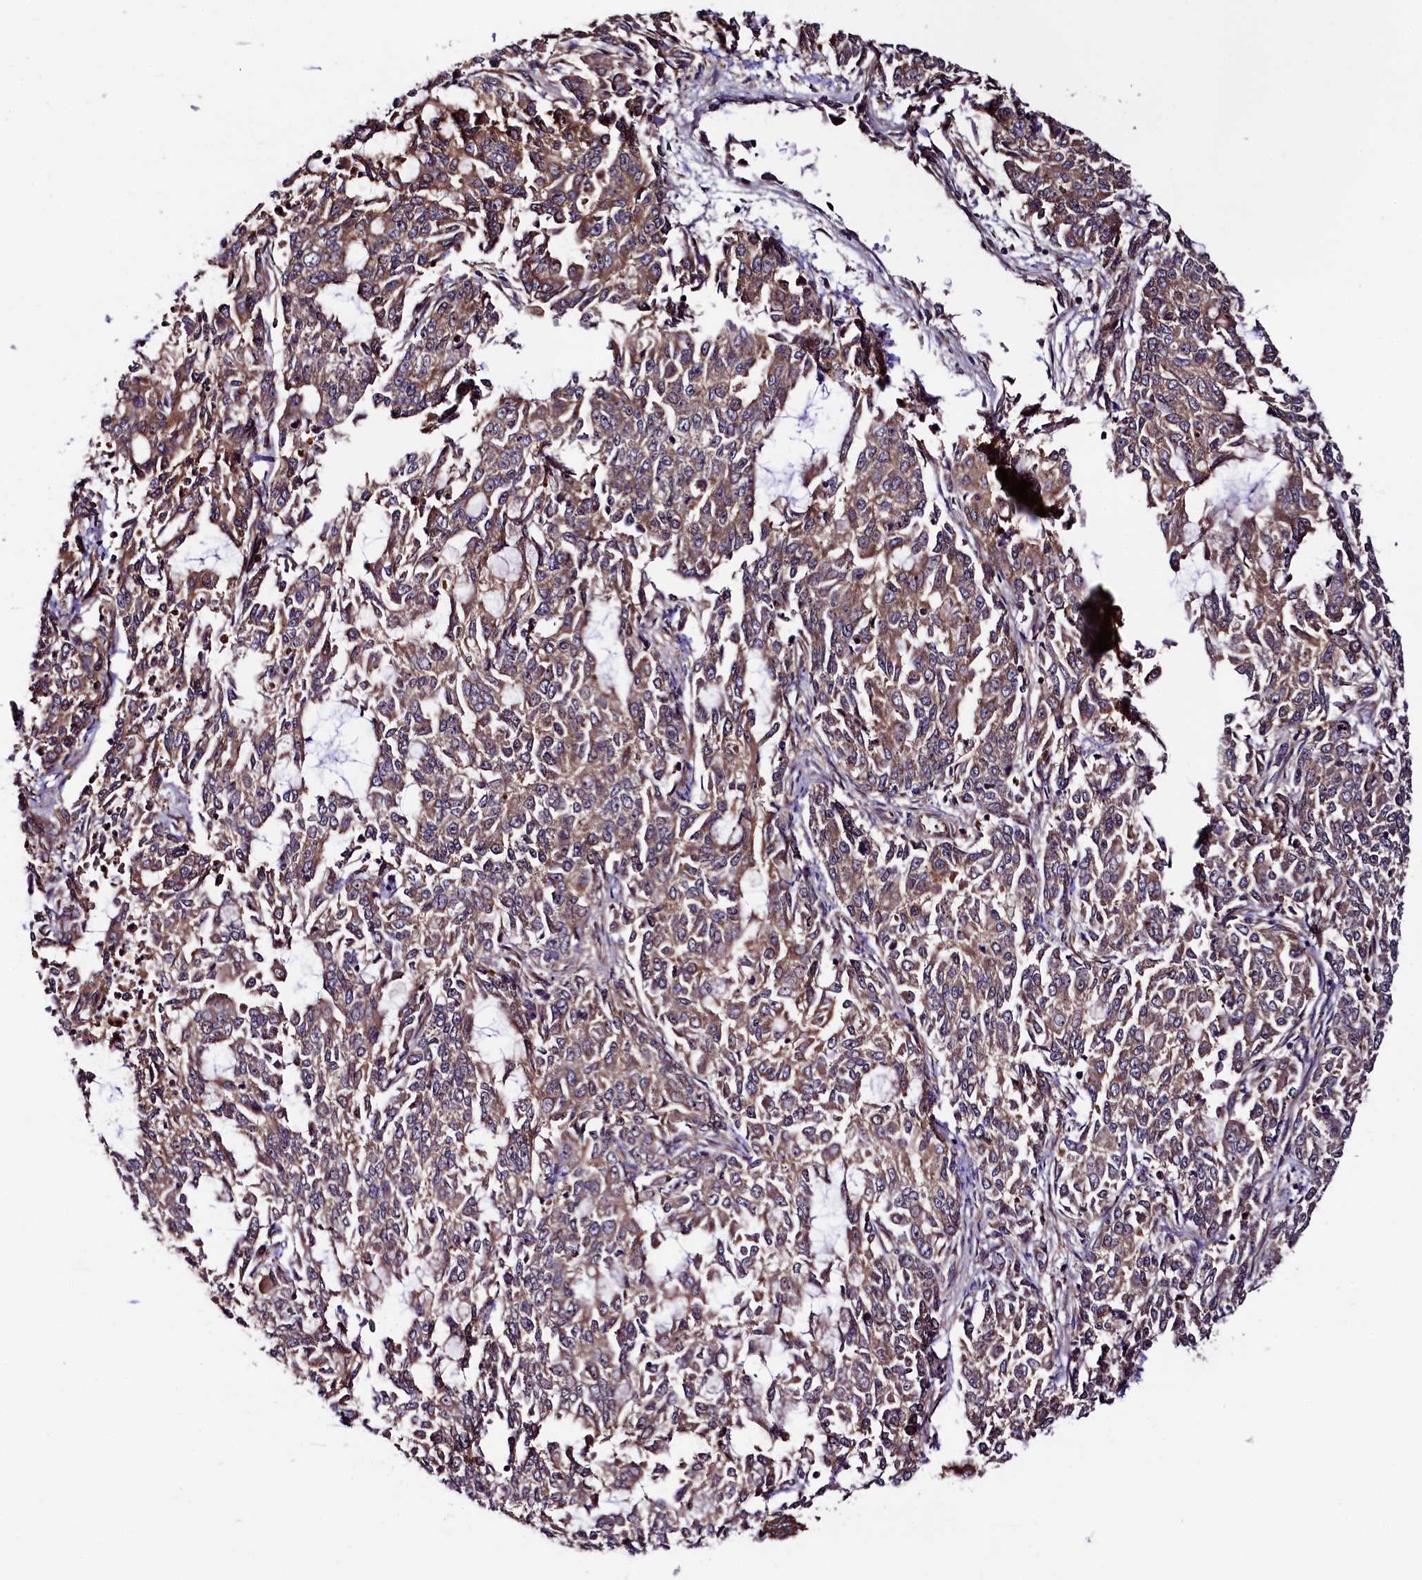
{"staining": {"intensity": "weak", "quantity": ">75%", "location": "cytoplasmic/membranous"}, "tissue": "endometrial cancer", "cell_type": "Tumor cells", "image_type": "cancer", "snomed": [{"axis": "morphology", "description": "Adenocarcinoma, NOS"}, {"axis": "topography", "description": "Endometrium"}], "caption": "Endometrial cancer stained with a protein marker exhibits weak staining in tumor cells.", "gene": "VPS35", "patient": {"sex": "female", "age": 50}}